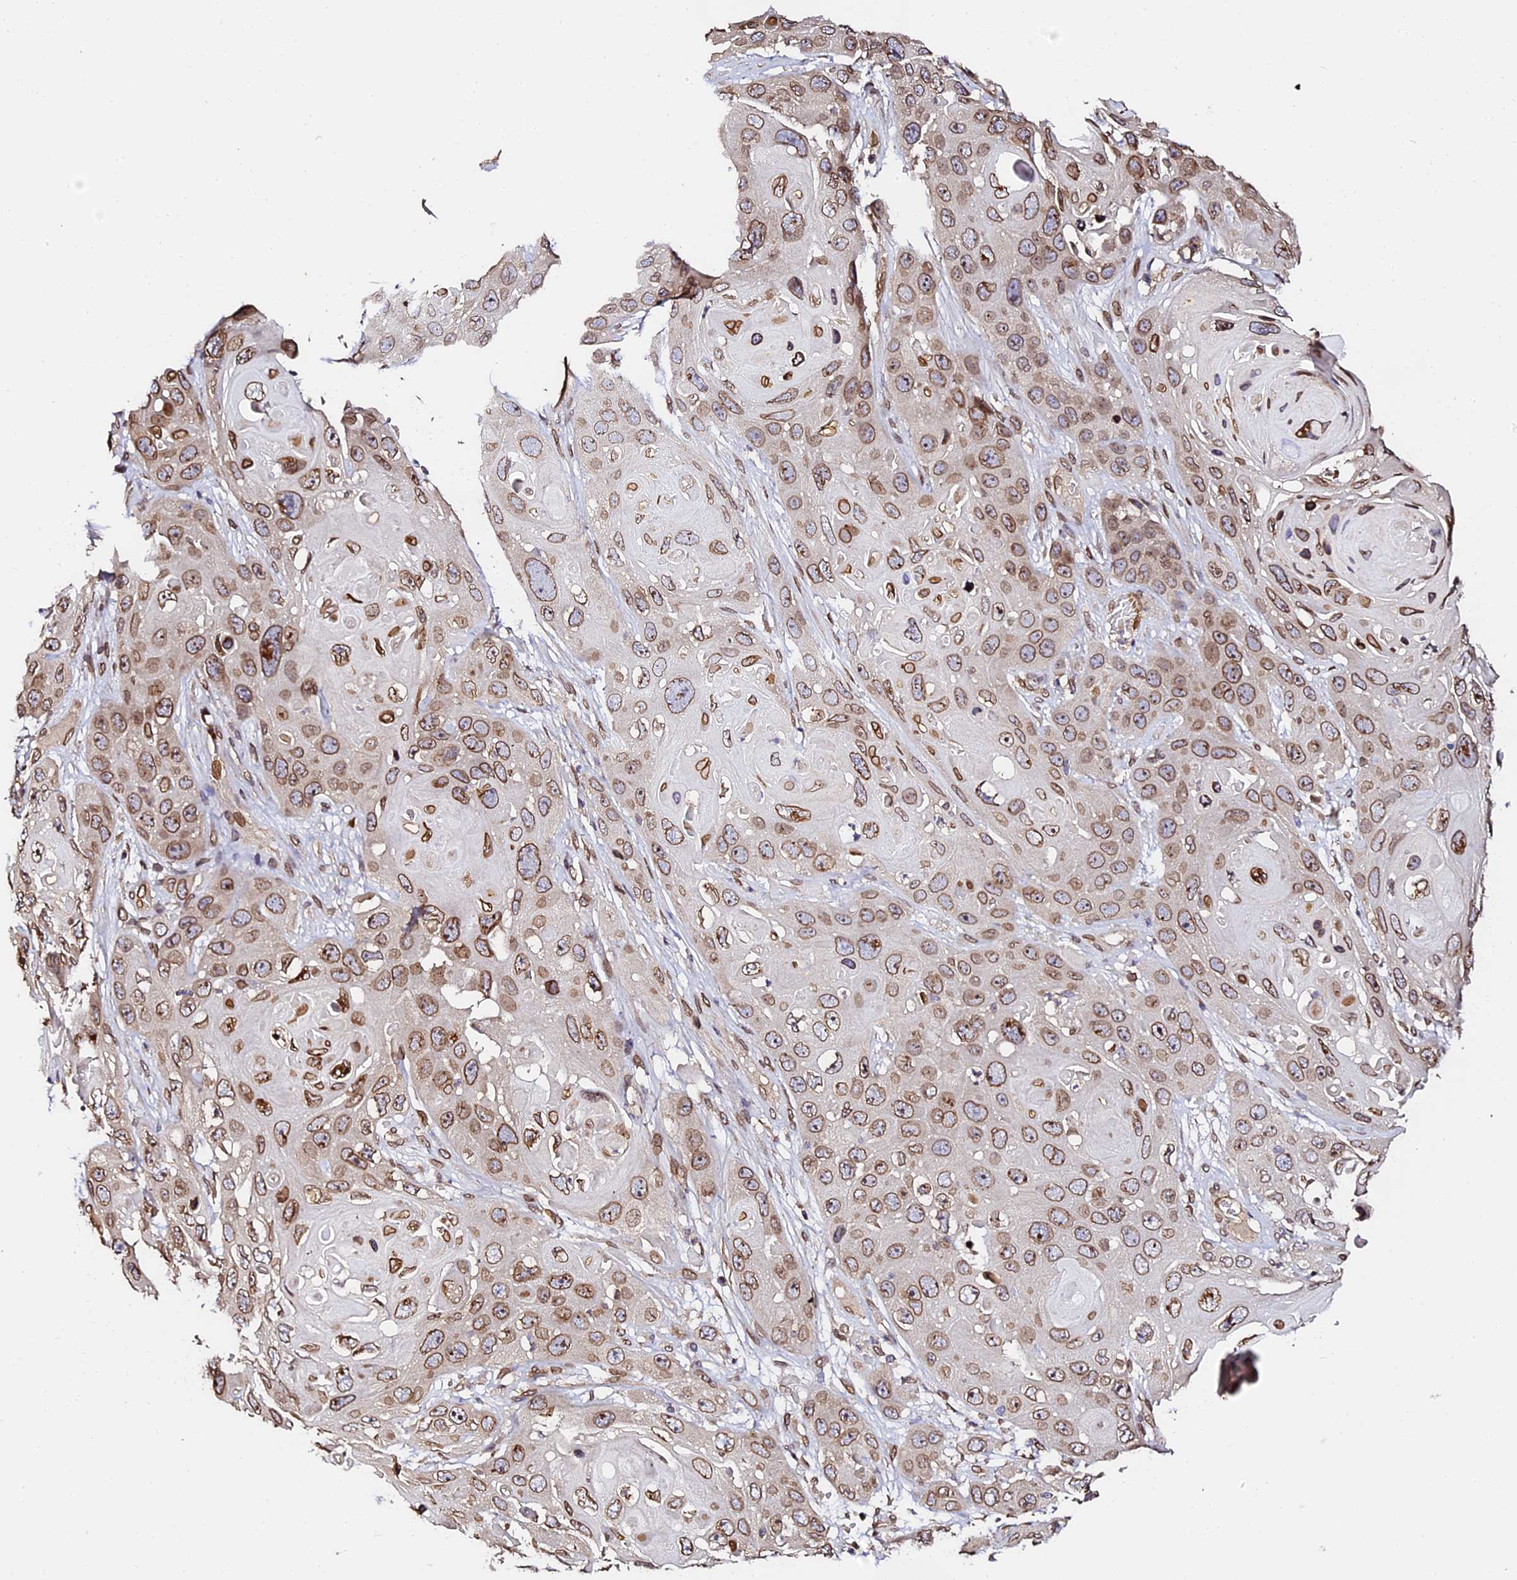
{"staining": {"intensity": "moderate", "quantity": ">75%", "location": "cytoplasmic/membranous,nuclear"}, "tissue": "skin cancer", "cell_type": "Tumor cells", "image_type": "cancer", "snomed": [{"axis": "morphology", "description": "Squamous cell carcinoma, NOS"}, {"axis": "topography", "description": "Skin"}], "caption": "A brown stain labels moderate cytoplasmic/membranous and nuclear positivity of a protein in human skin cancer tumor cells.", "gene": "ANAPC5", "patient": {"sex": "male", "age": 55}}